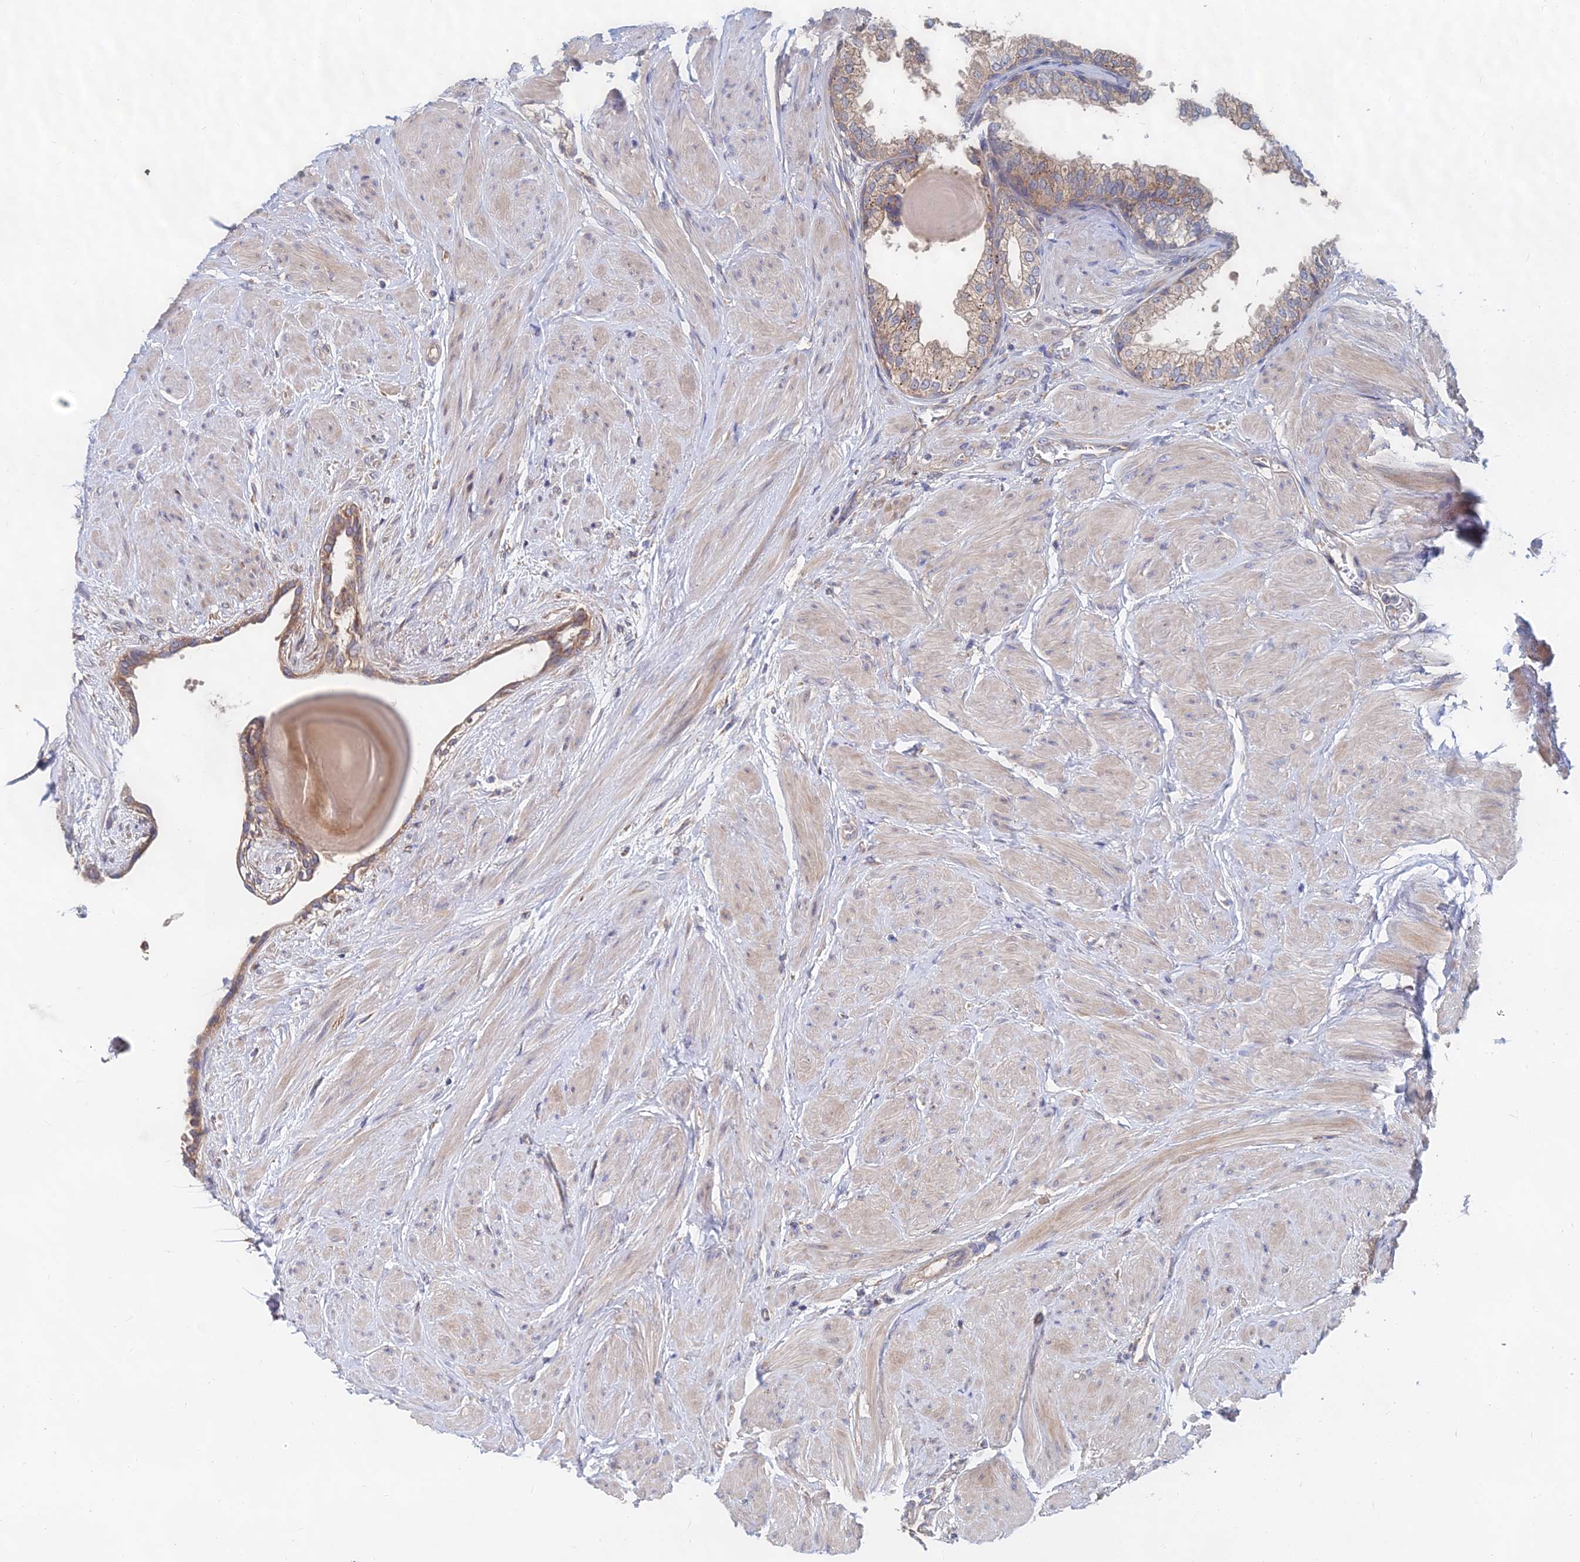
{"staining": {"intensity": "moderate", "quantity": ">75%", "location": "cytoplasmic/membranous"}, "tissue": "prostate", "cell_type": "Glandular cells", "image_type": "normal", "snomed": [{"axis": "morphology", "description": "Normal tissue, NOS"}, {"axis": "topography", "description": "Prostate"}], "caption": "A micrograph of prostate stained for a protein shows moderate cytoplasmic/membranous brown staining in glandular cells. The protein of interest is stained brown, and the nuclei are stained in blue (DAB IHC with brightfield microscopy, high magnification).", "gene": "CCZ1B", "patient": {"sex": "male", "age": 48}}